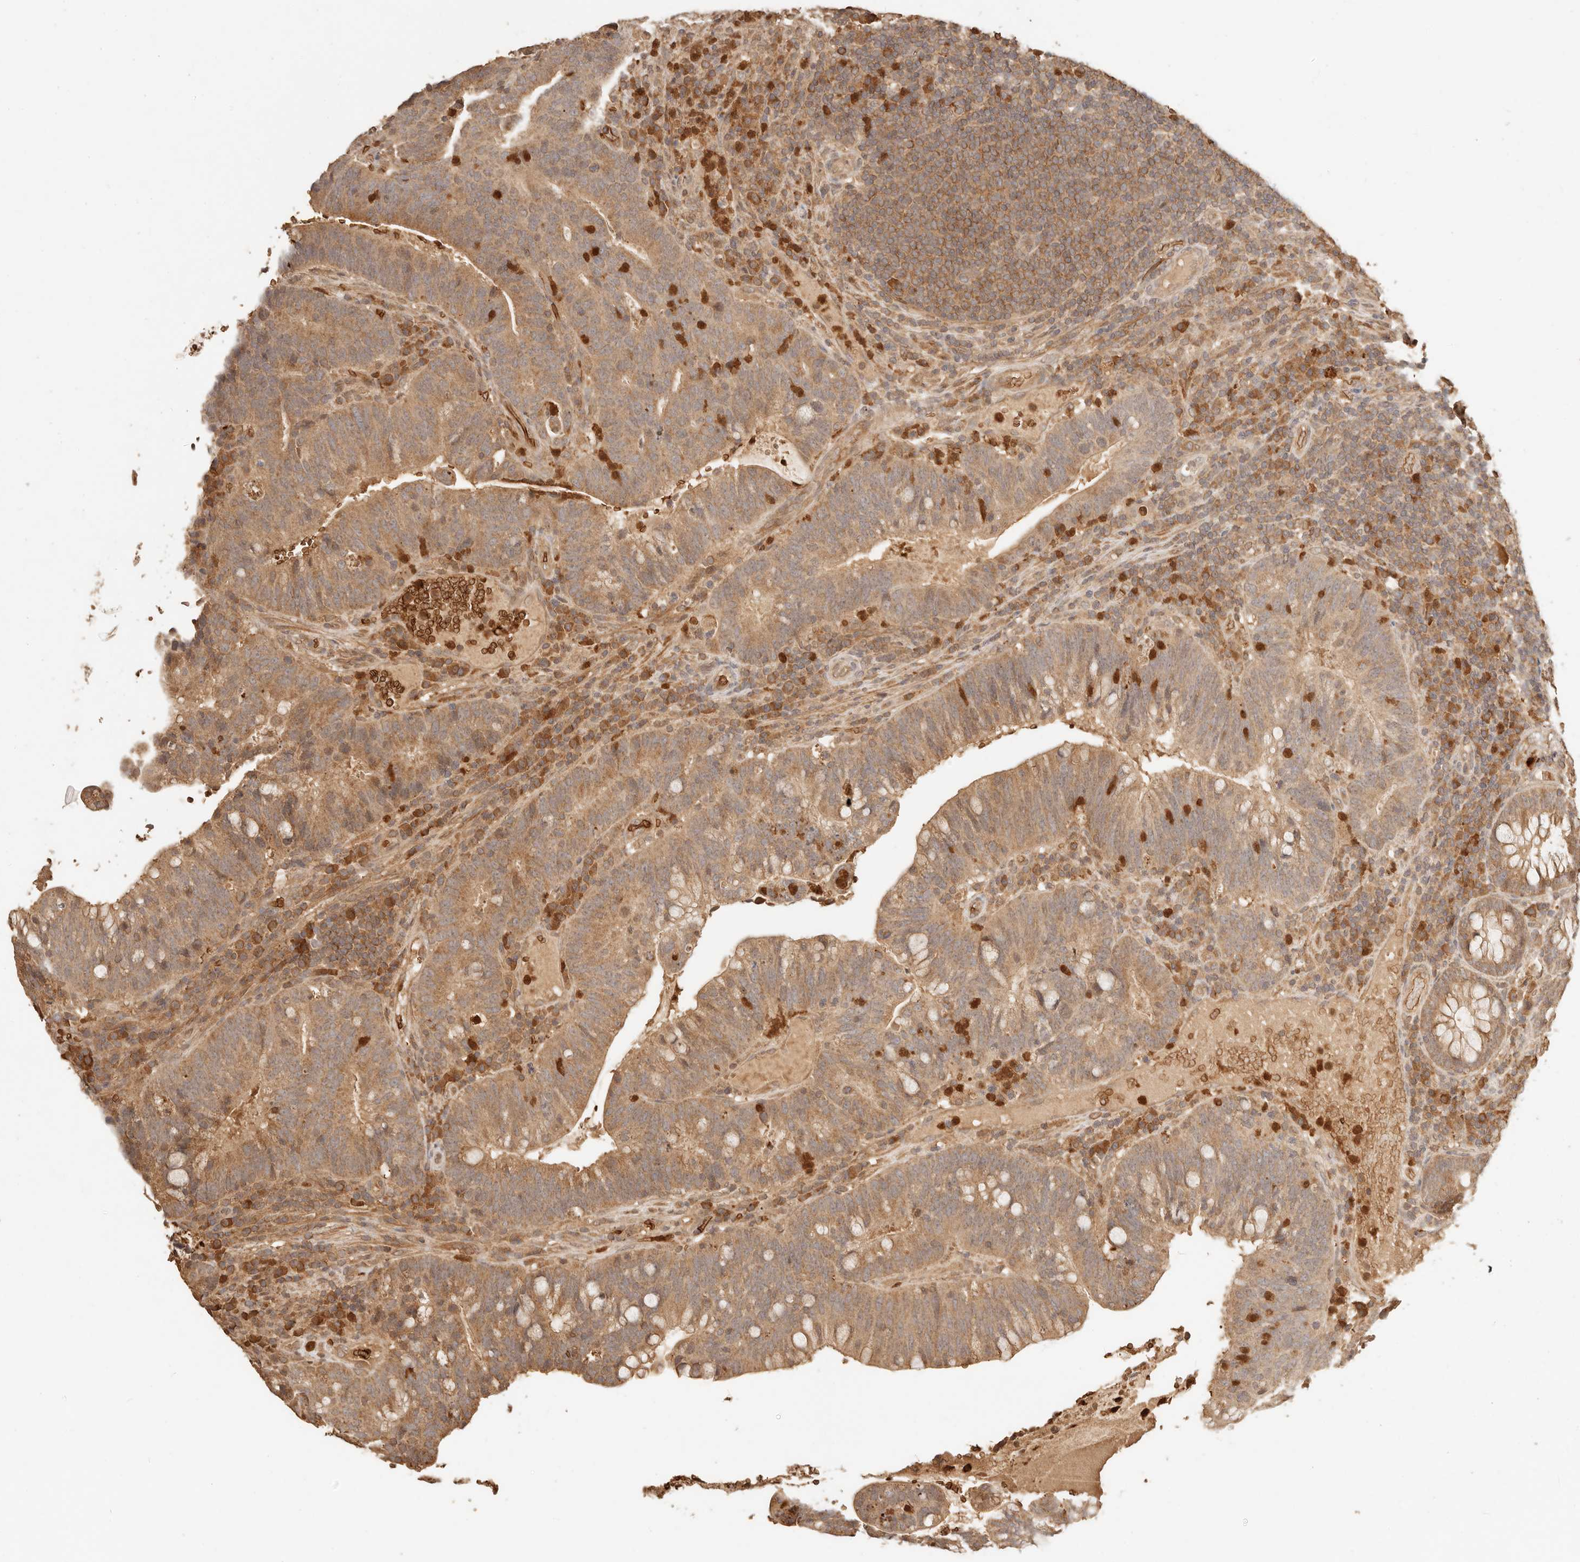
{"staining": {"intensity": "moderate", "quantity": ">75%", "location": "cytoplasmic/membranous"}, "tissue": "colorectal cancer", "cell_type": "Tumor cells", "image_type": "cancer", "snomed": [{"axis": "morphology", "description": "Adenocarcinoma, NOS"}, {"axis": "topography", "description": "Colon"}], "caption": "Immunohistochemical staining of colorectal cancer (adenocarcinoma) reveals medium levels of moderate cytoplasmic/membranous staining in about >75% of tumor cells.", "gene": "INTS11", "patient": {"sex": "female", "age": 66}}